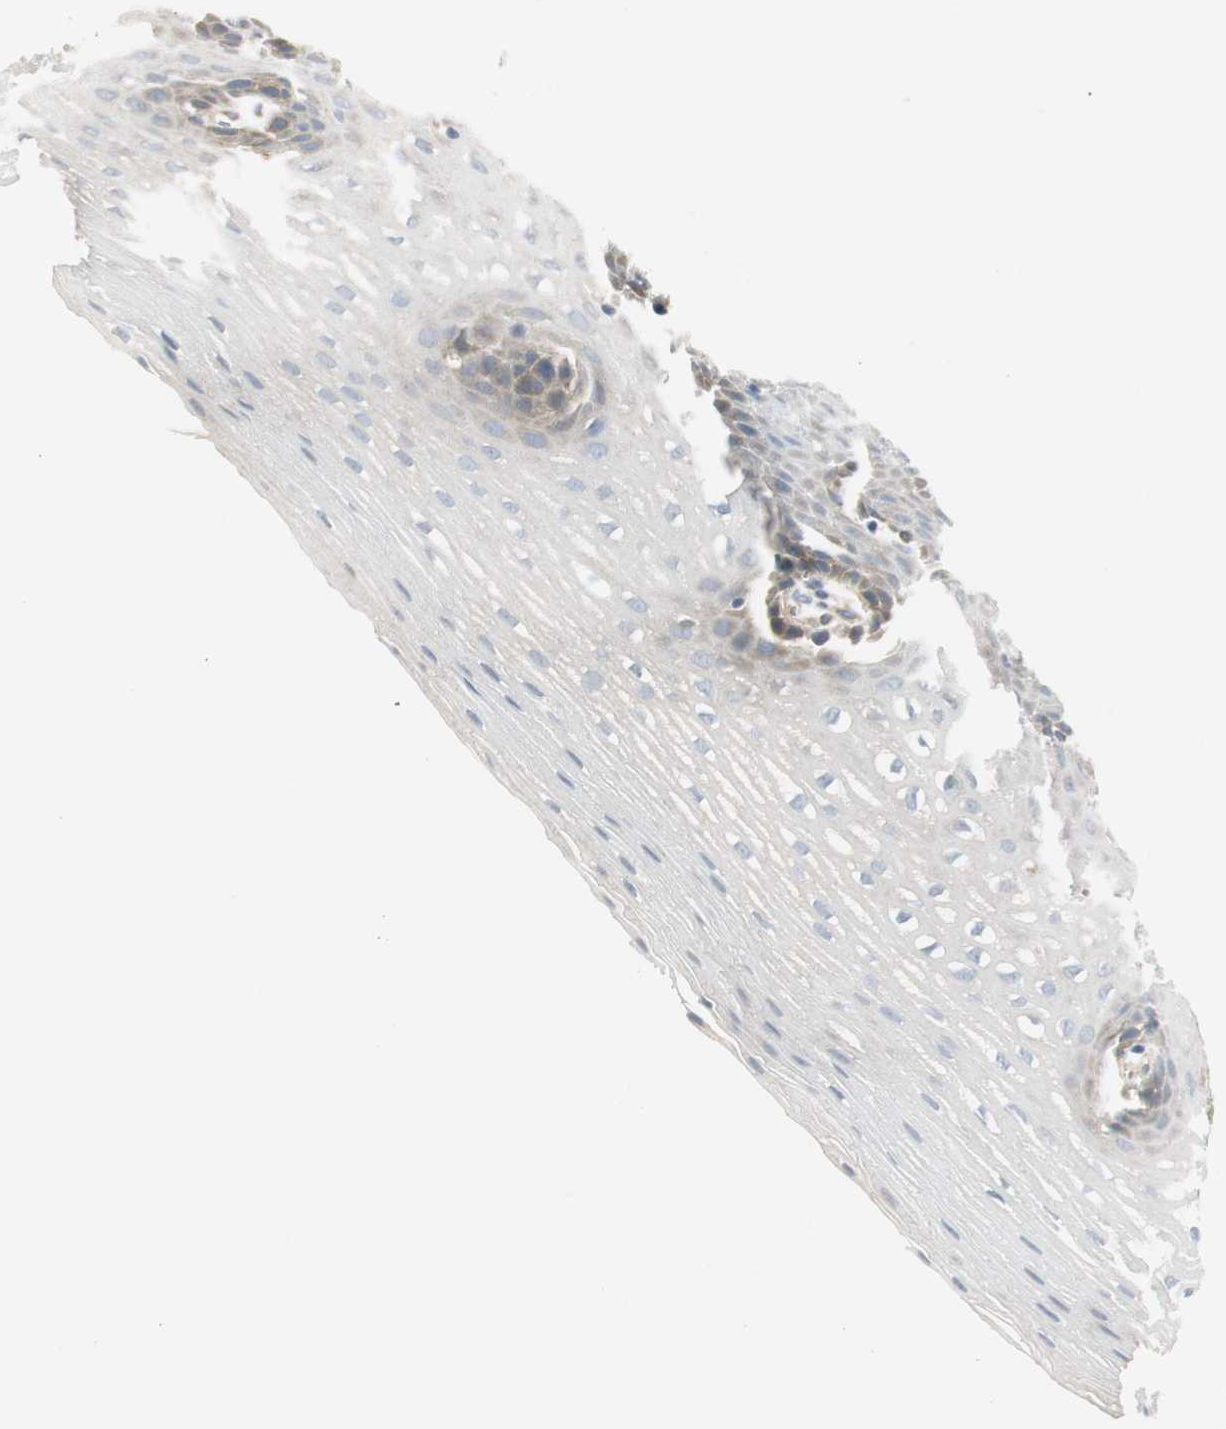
{"staining": {"intensity": "weak", "quantity": "<25%", "location": "cytoplasmic/membranous"}, "tissue": "esophagus", "cell_type": "Squamous epithelial cells", "image_type": "normal", "snomed": [{"axis": "morphology", "description": "Normal tissue, NOS"}, {"axis": "topography", "description": "Esophagus"}], "caption": "High power microscopy histopathology image of an immunohistochemistry image of benign esophagus, revealing no significant positivity in squamous epithelial cells.", "gene": "STON1", "patient": {"sex": "male", "age": 48}}